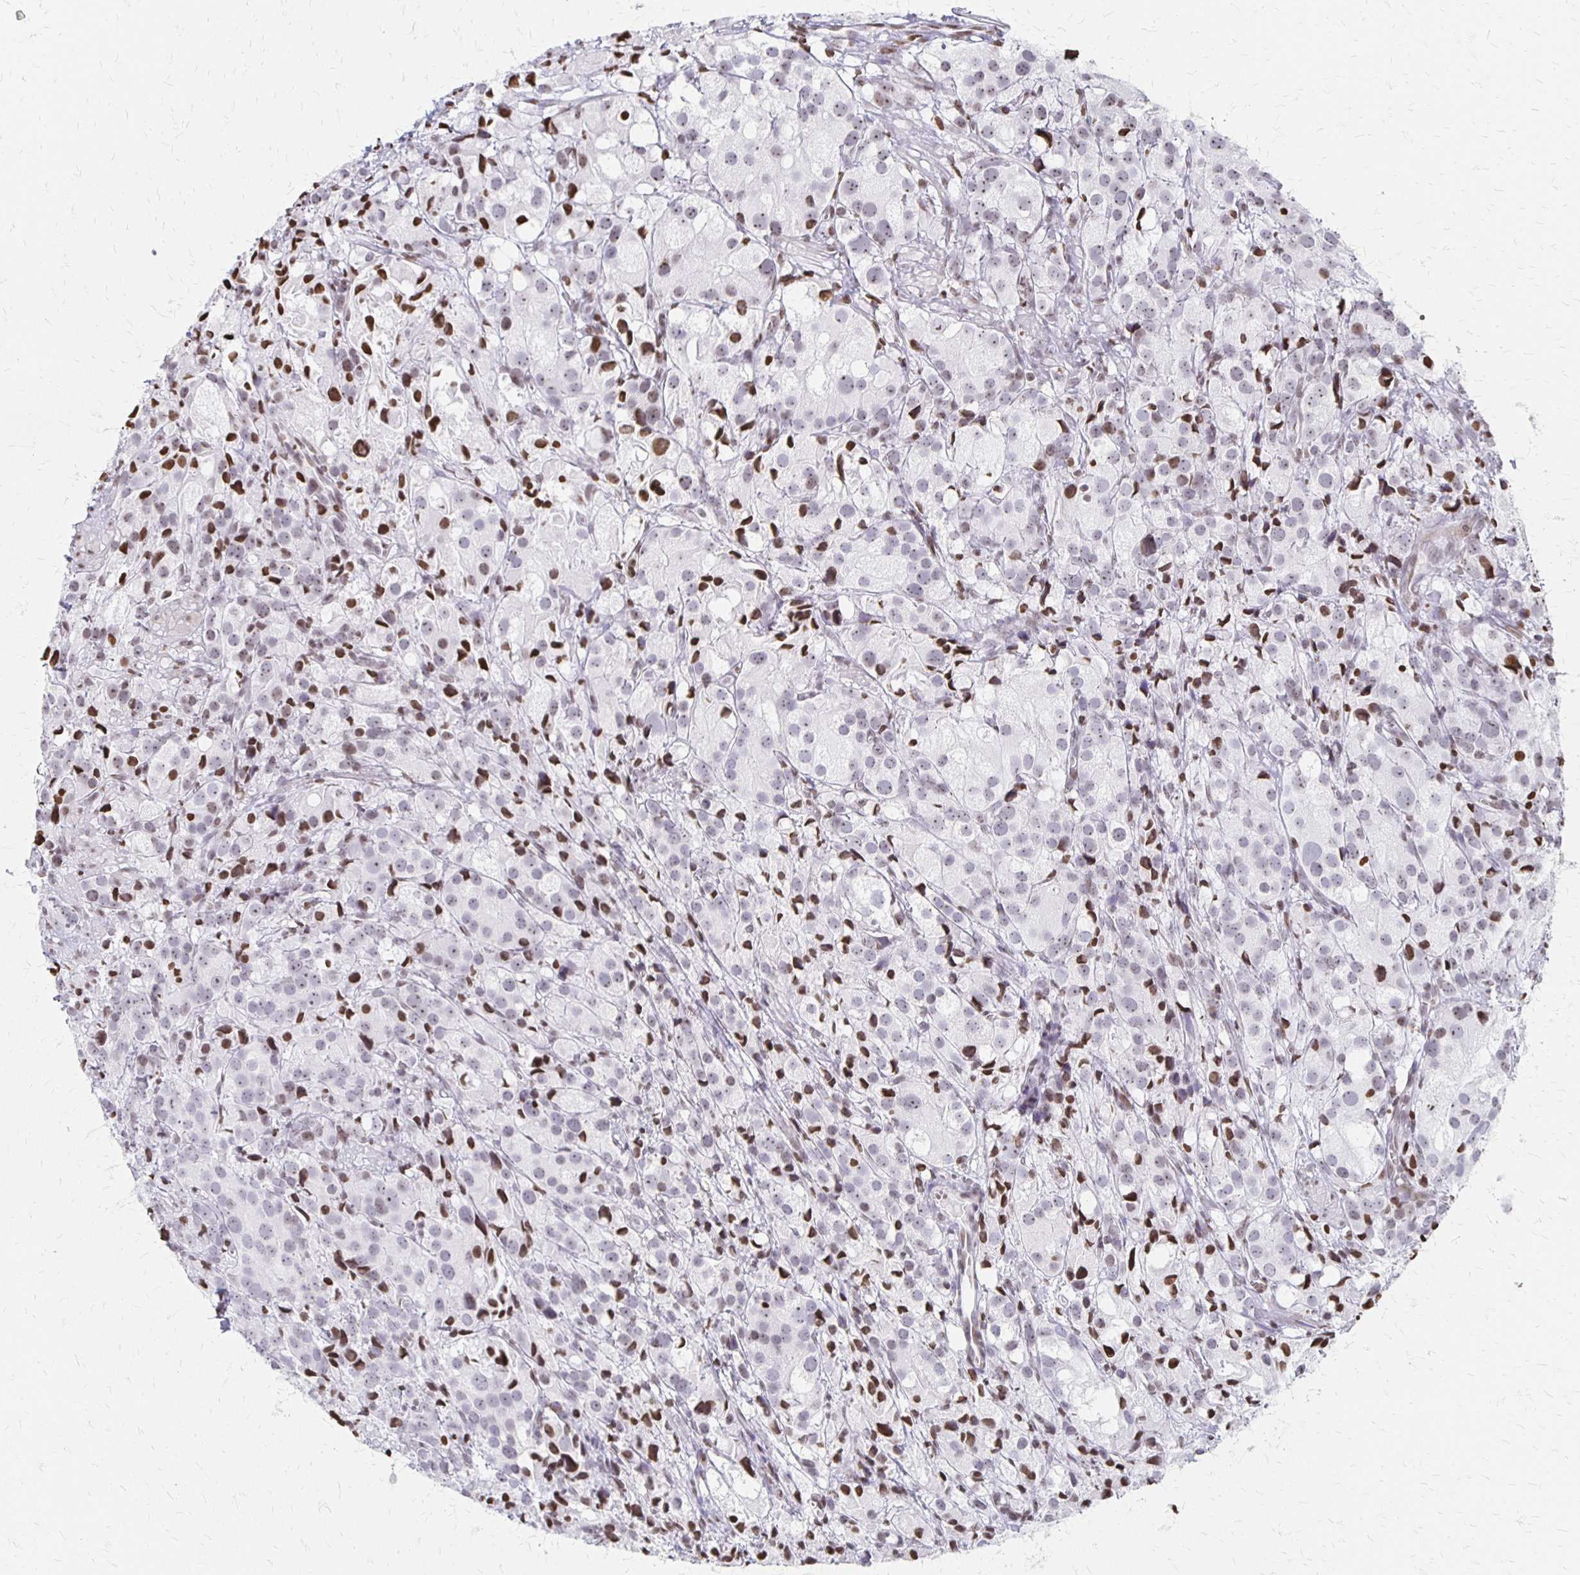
{"staining": {"intensity": "negative", "quantity": "none", "location": "none"}, "tissue": "prostate cancer", "cell_type": "Tumor cells", "image_type": "cancer", "snomed": [{"axis": "morphology", "description": "Adenocarcinoma, High grade"}, {"axis": "topography", "description": "Prostate"}], "caption": "Immunohistochemistry of human prostate high-grade adenocarcinoma shows no expression in tumor cells. The staining was performed using DAB (3,3'-diaminobenzidine) to visualize the protein expression in brown, while the nuclei were stained in blue with hematoxylin (Magnification: 20x).", "gene": "ZNF280C", "patient": {"sex": "male", "age": 86}}